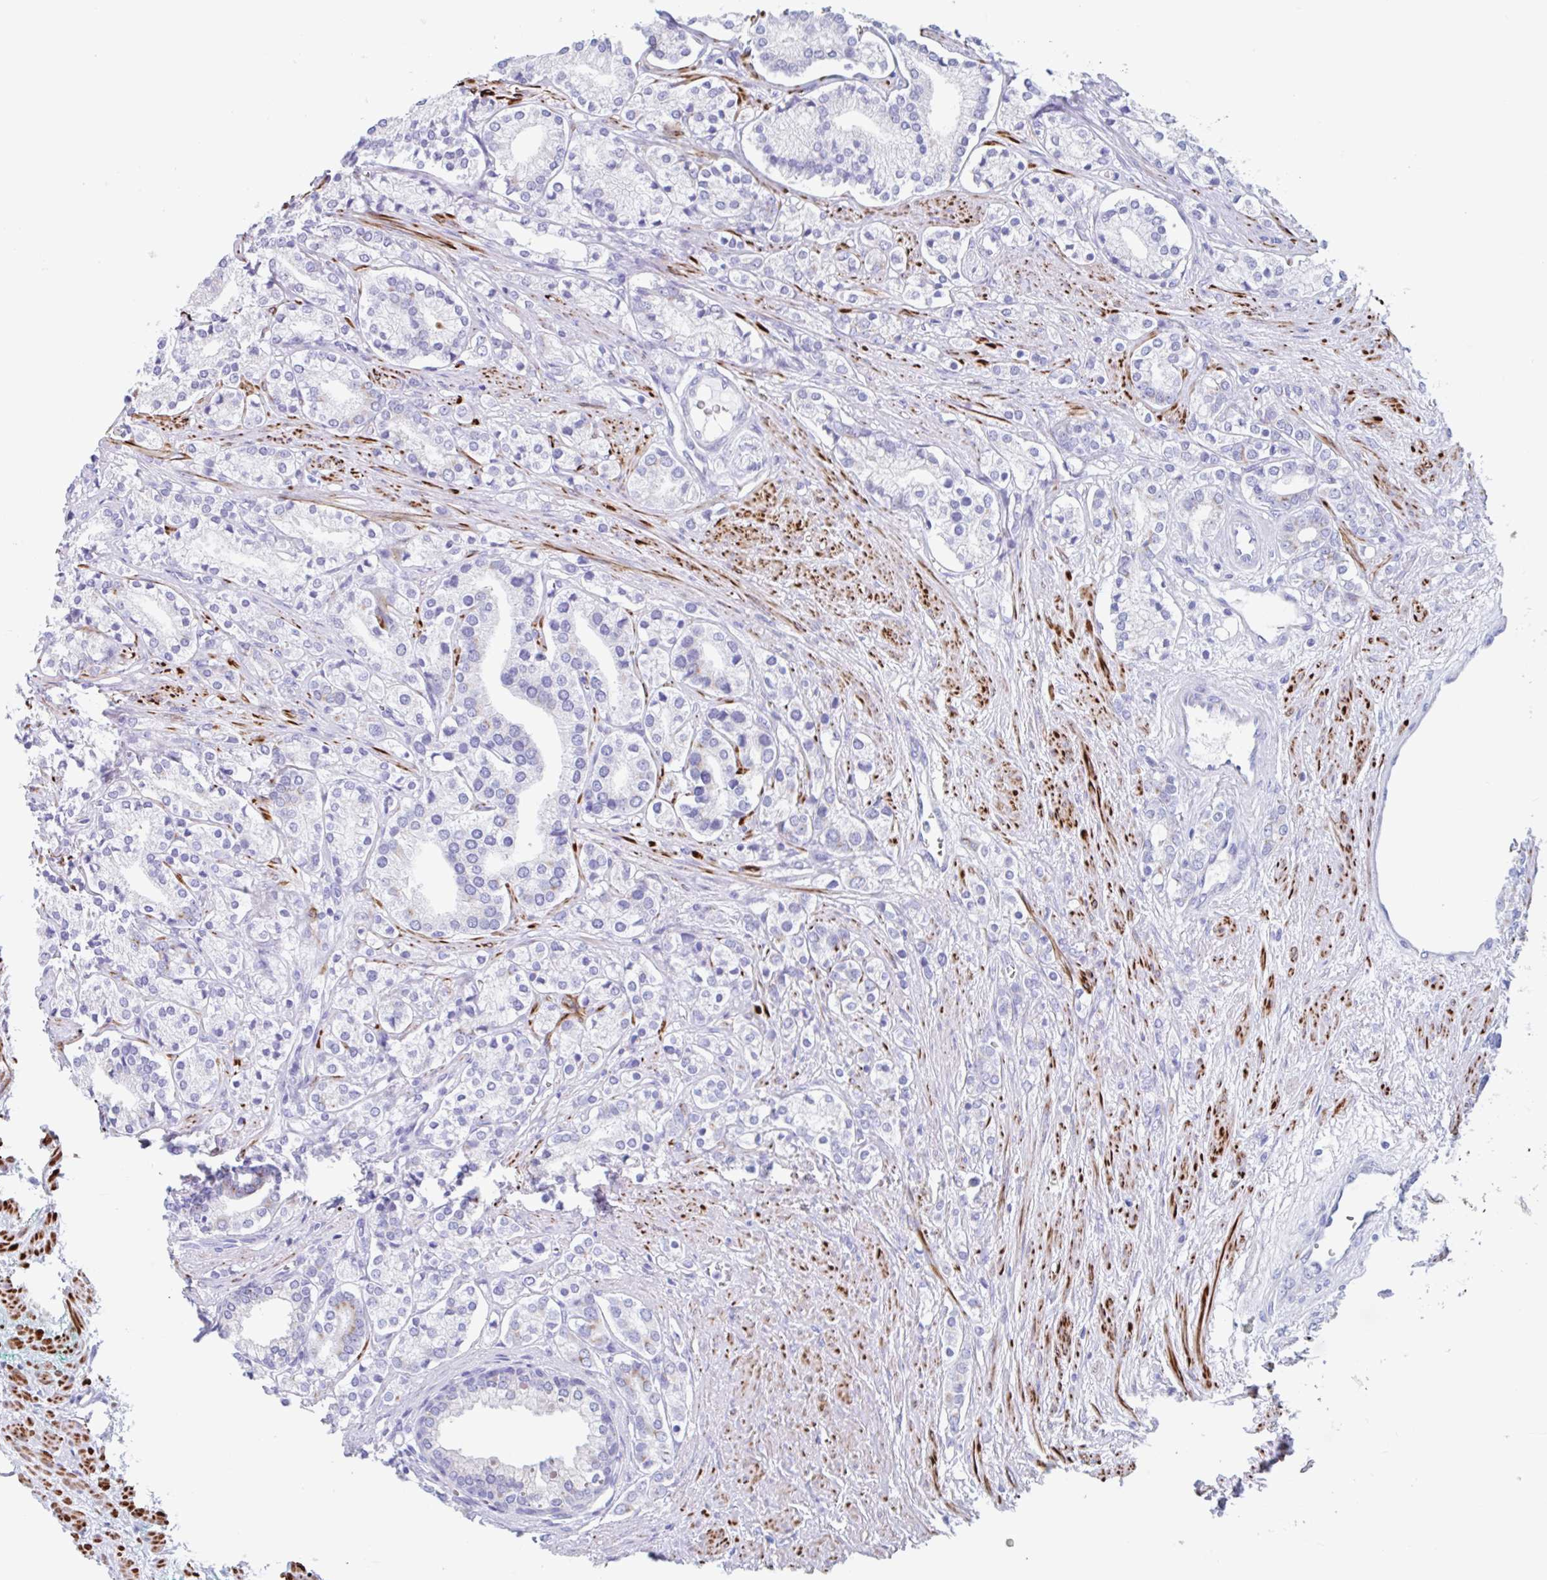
{"staining": {"intensity": "negative", "quantity": "none", "location": "none"}, "tissue": "prostate cancer", "cell_type": "Tumor cells", "image_type": "cancer", "snomed": [{"axis": "morphology", "description": "Adenocarcinoma, High grade"}, {"axis": "topography", "description": "Prostate"}], "caption": "The immunohistochemistry (IHC) micrograph has no significant staining in tumor cells of prostate cancer tissue.", "gene": "CPTP", "patient": {"sex": "male", "age": 58}}